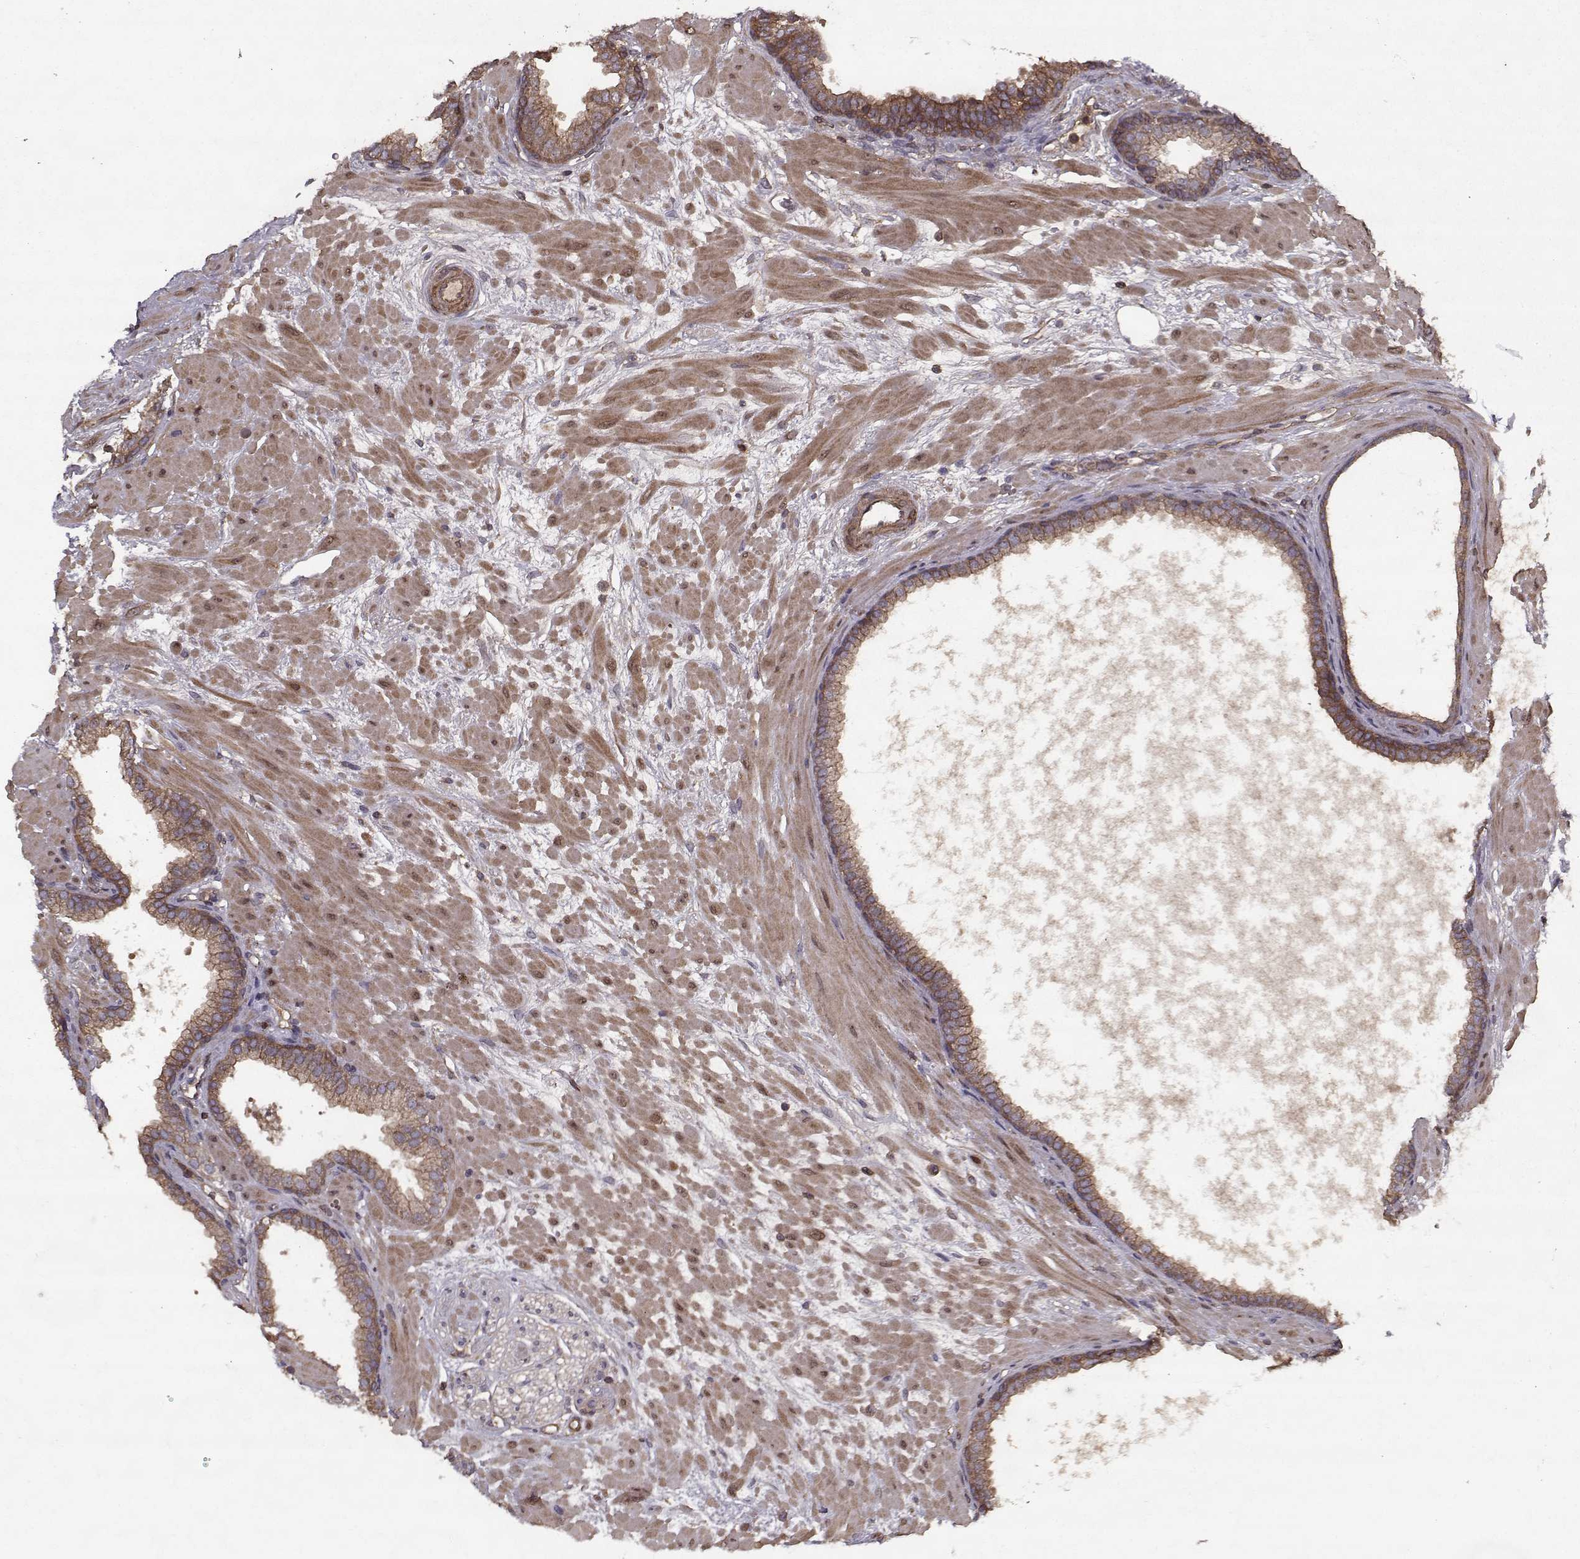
{"staining": {"intensity": "moderate", "quantity": ">75%", "location": "cytoplasmic/membranous"}, "tissue": "prostate cancer", "cell_type": "Tumor cells", "image_type": "cancer", "snomed": [{"axis": "morphology", "description": "Adenocarcinoma, Low grade"}, {"axis": "topography", "description": "Prostate"}], "caption": "Immunohistochemical staining of prostate cancer shows moderate cytoplasmic/membranous protein positivity in about >75% of tumor cells. Using DAB (3,3'-diaminobenzidine) (brown) and hematoxylin (blue) stains, captured at high magnification using brightfield microscopy.", "gene": "PPP1R12A", "patient": {"sex": "male", "age": 68}}